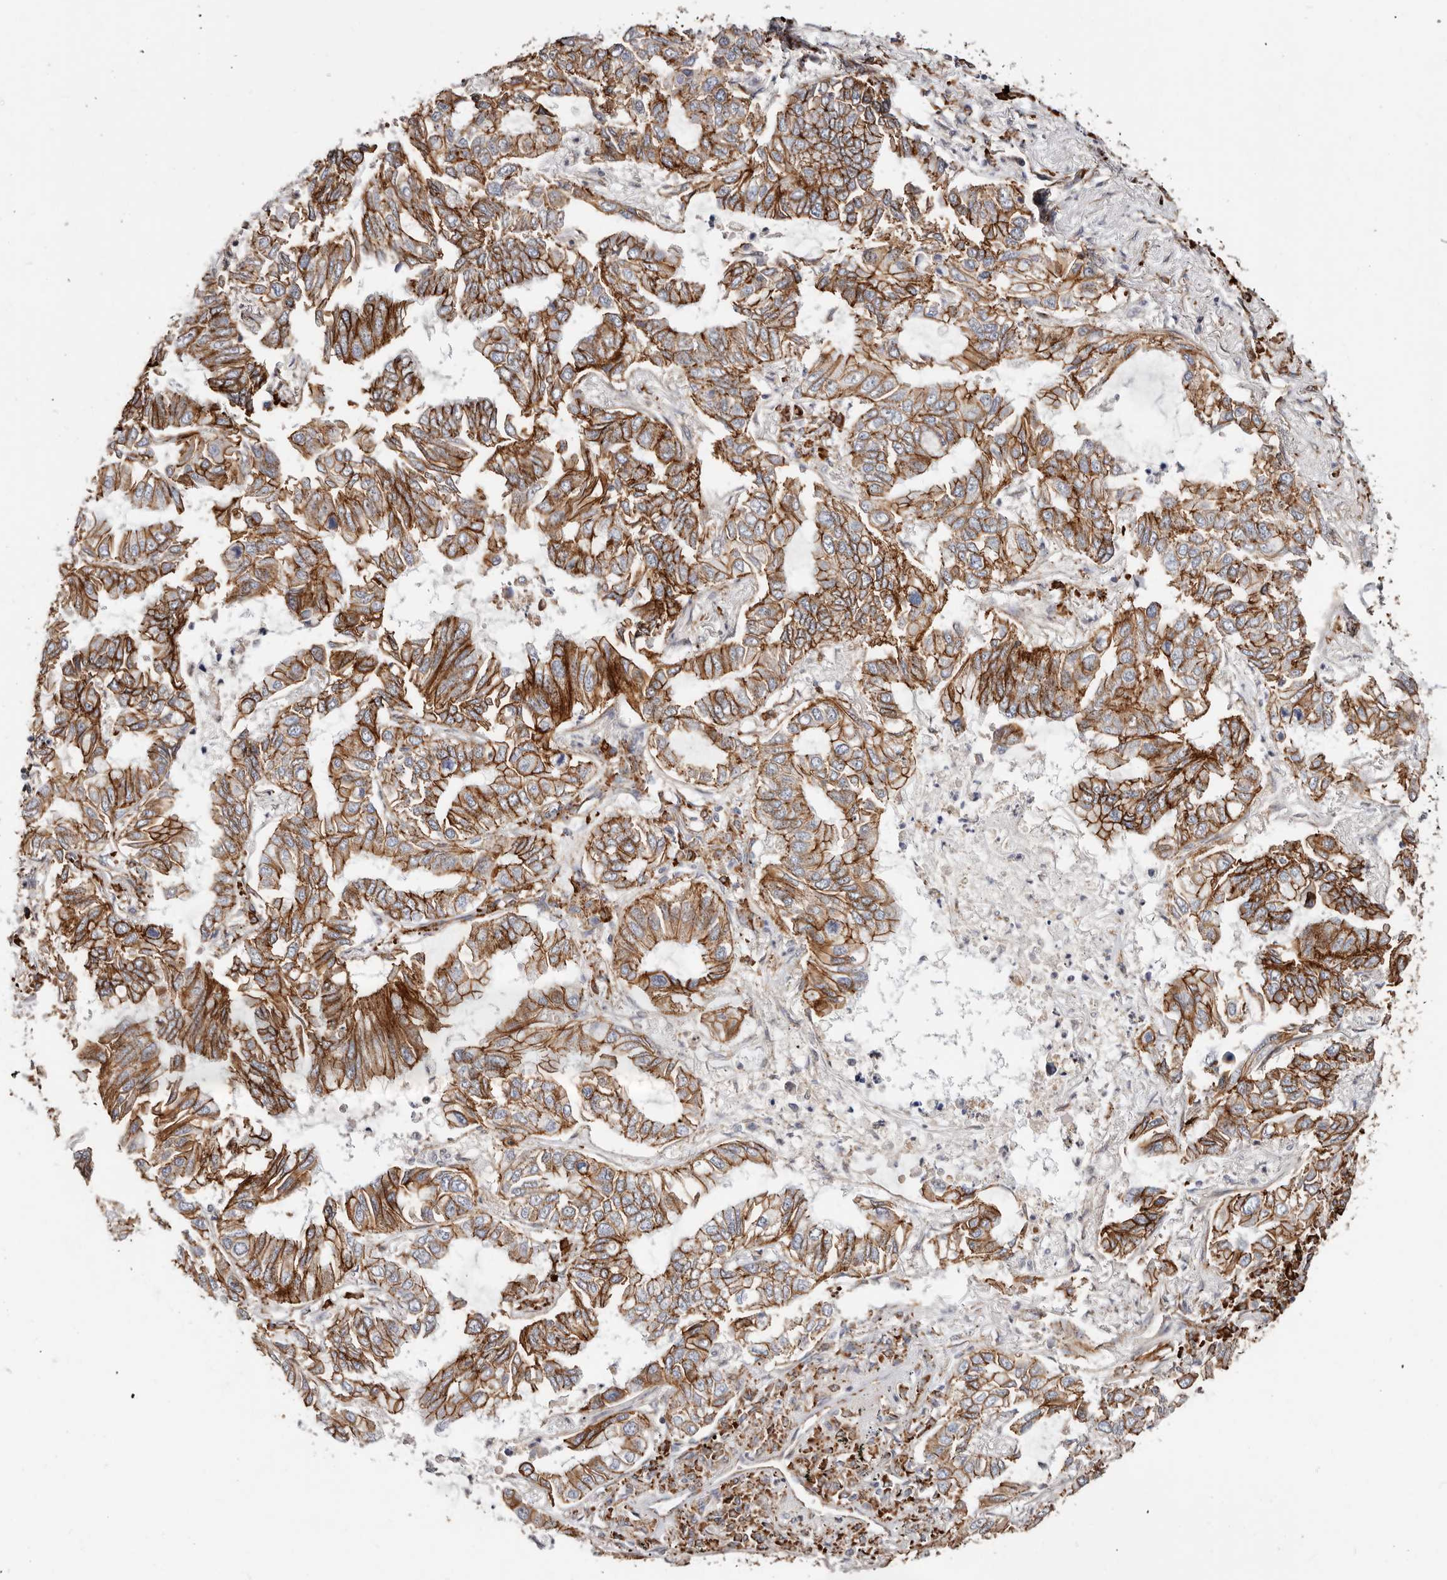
{"staining": {"intensity": "strong", "quantity": ">75%", "location": "cytoplasmic/membranous"}, "tissue": "lung cancer", "cell_type": "Tumor cells", "image_type": "cancer", "snomed": [{"axis": "morphology", "description": "Adenocarcinoma, NOS"}, {"axis": "topography", "description": "Lung"}], "caption": "High-magnification brightfield microscopy of lung cancer (adenocarcinoma) stained with DAB (brown) and counterstained with hematoxylin (blue). tumor cells exhibit strong cytoplasmic/membranous expression is seen in about>75% of cells.", "gene": "CTNNB1", "patient": {"sex": "male", "age": 64}}